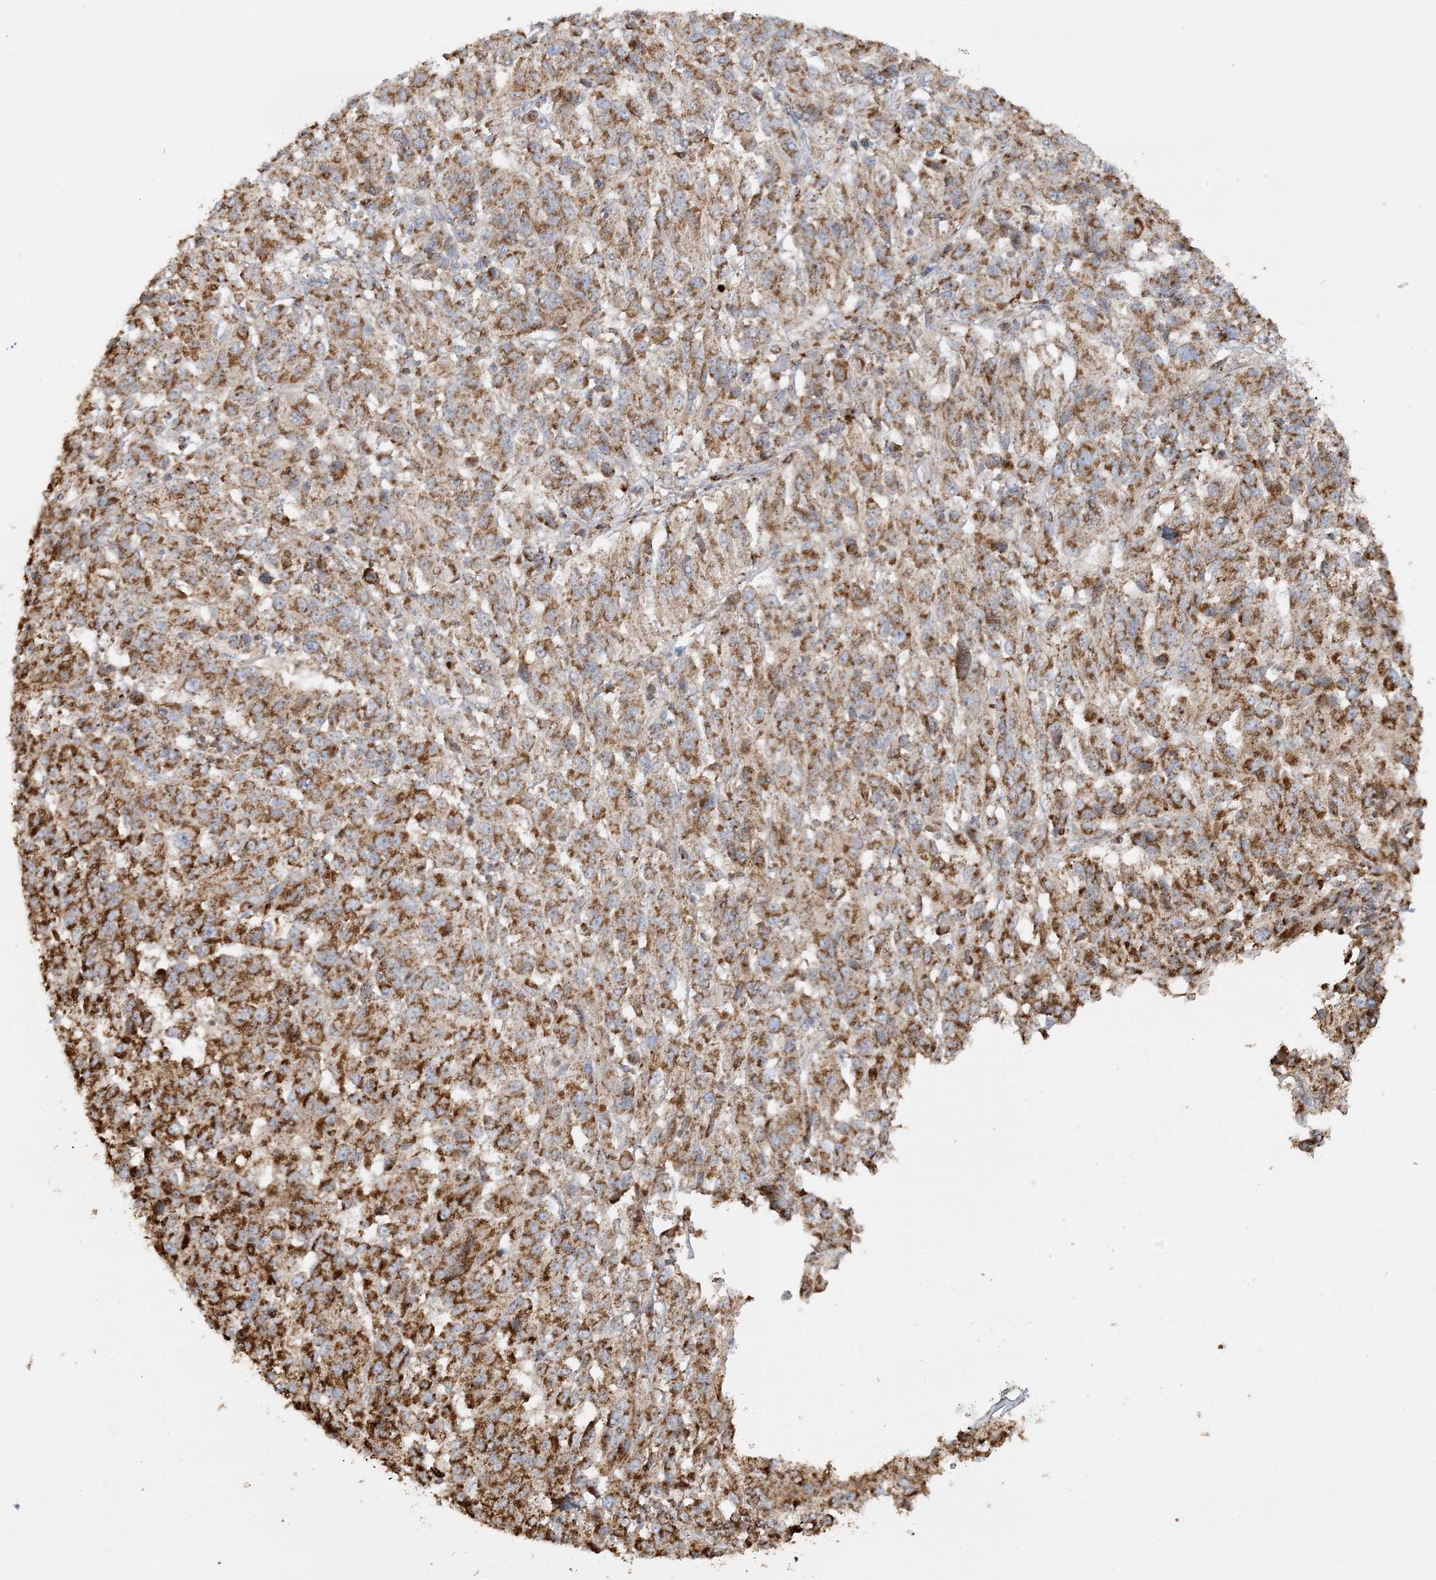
{"staining": {"intensity": "moderate", "quantity": ">75%", "location": "cytoplasmic/membranous"}, "tissue": "melanoma", "cell_type": "Tumor cells", "image_type": "cancer", "snomed": [{"axis": "morphology", "description": "Malignant melanoma, NOS"}, {"axis": "topography", "description": "Skin"}], "caption": "Human melanoma stained with a protein marker shows moderate staining in tumor cells.", "gene": "AGA", "patient": {"sex": "female", "age": 82}}